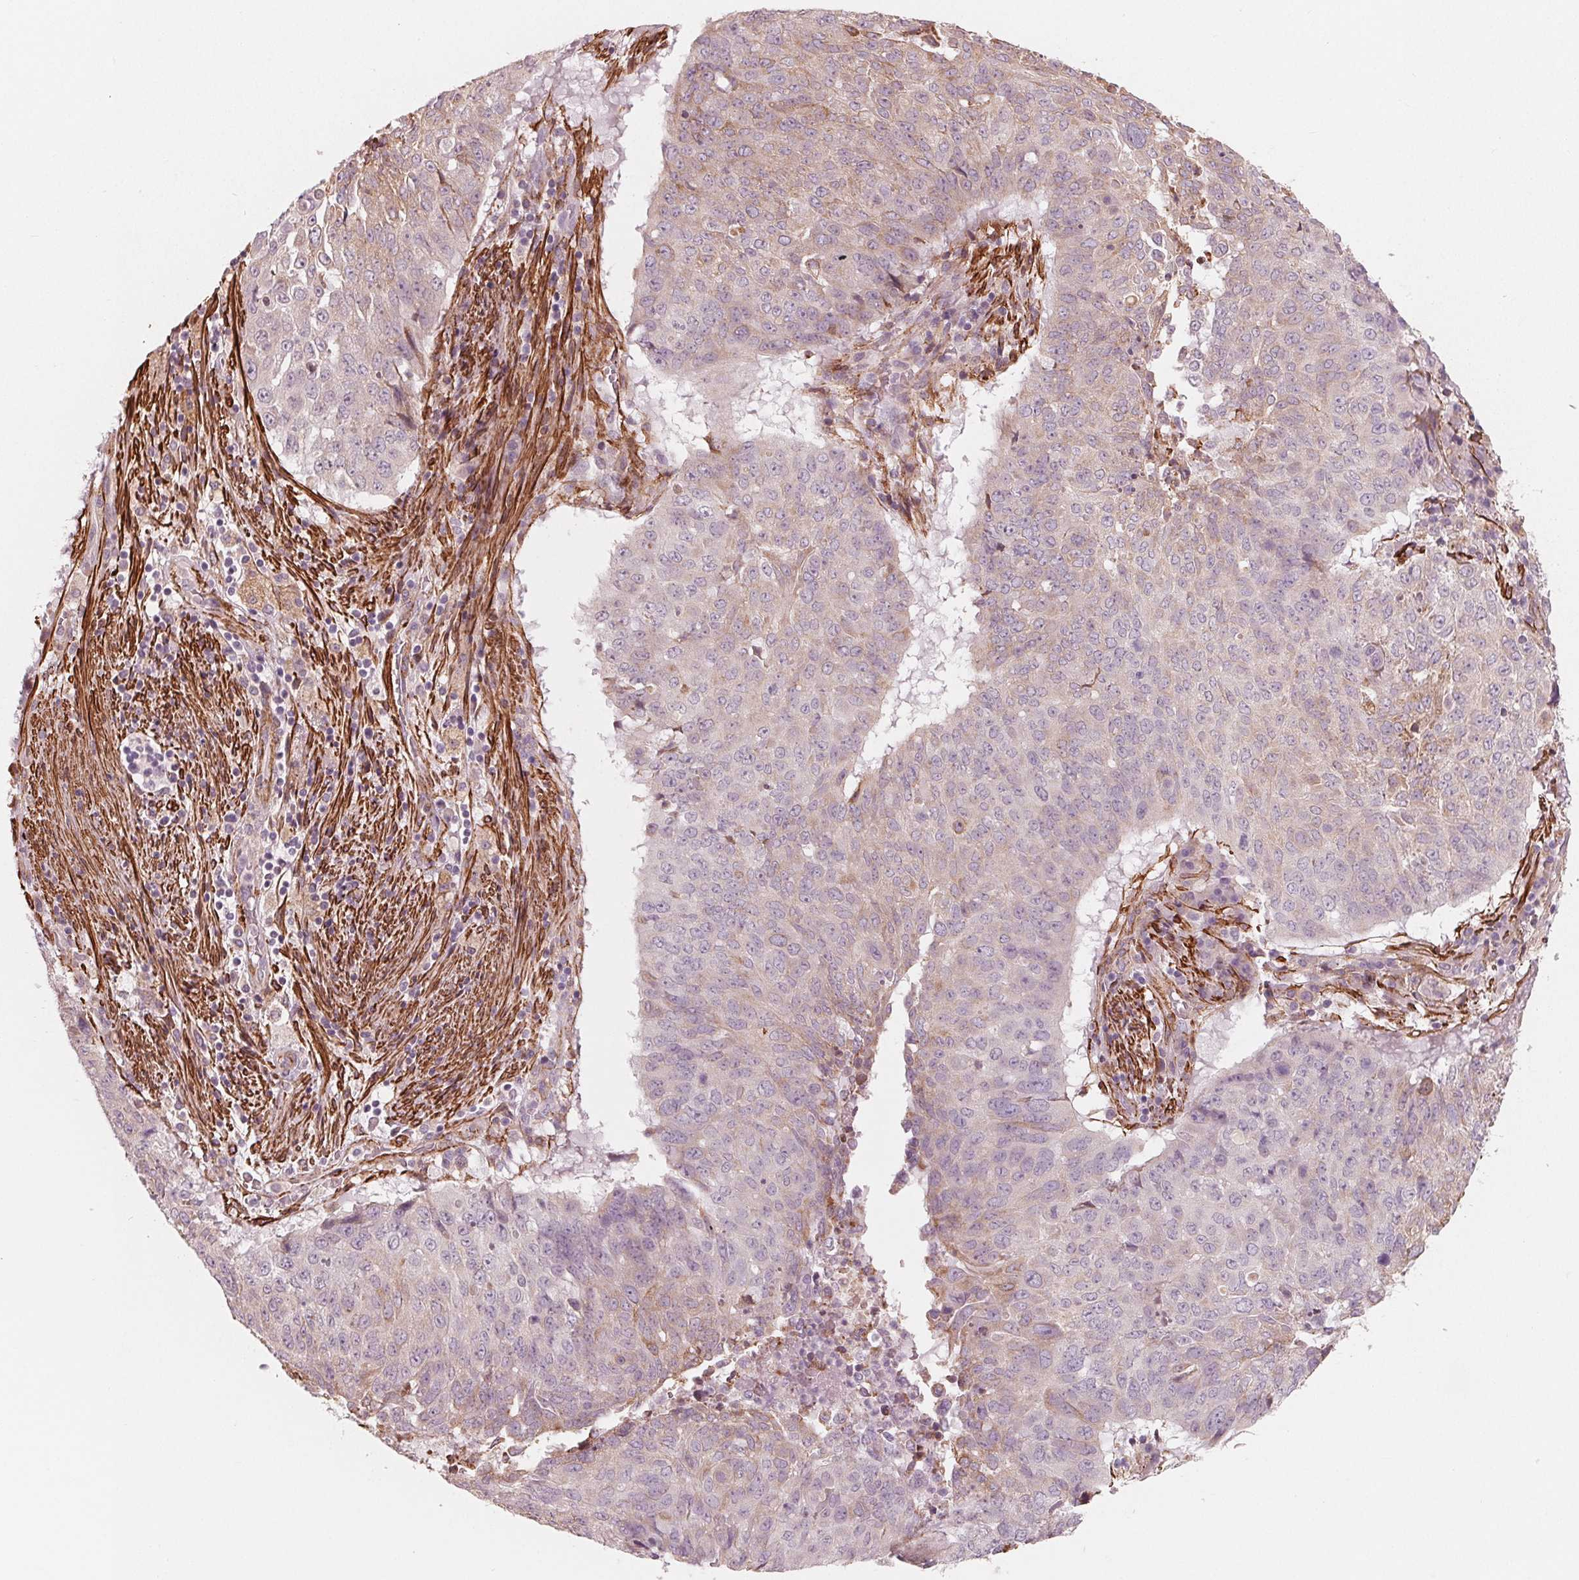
{"staining": {"intensity": "weak", "quantity": "<25%", "location": "cytoplasmic/membranous"}, "tissue": "lung cancer", "cell_type": "Tumor cells", "image_type": "cancer", "snomed": [{"axis": "morphology", "description": "Normal tissue, NOS"}, {"axis": "morphology", "description": "Squamous cell carcinoma, NOS"}, {"axis": "topography", "description": "Bronchus"}, {"axis": "topography", "description": "Lung"}], "caption": "Immunohistochemical staining of human lung squamous cell carcinoma exhibits no significant positivity in tumor cells.", "gene": "MIER3", "patient": {"sex": "male", "age": 64}}